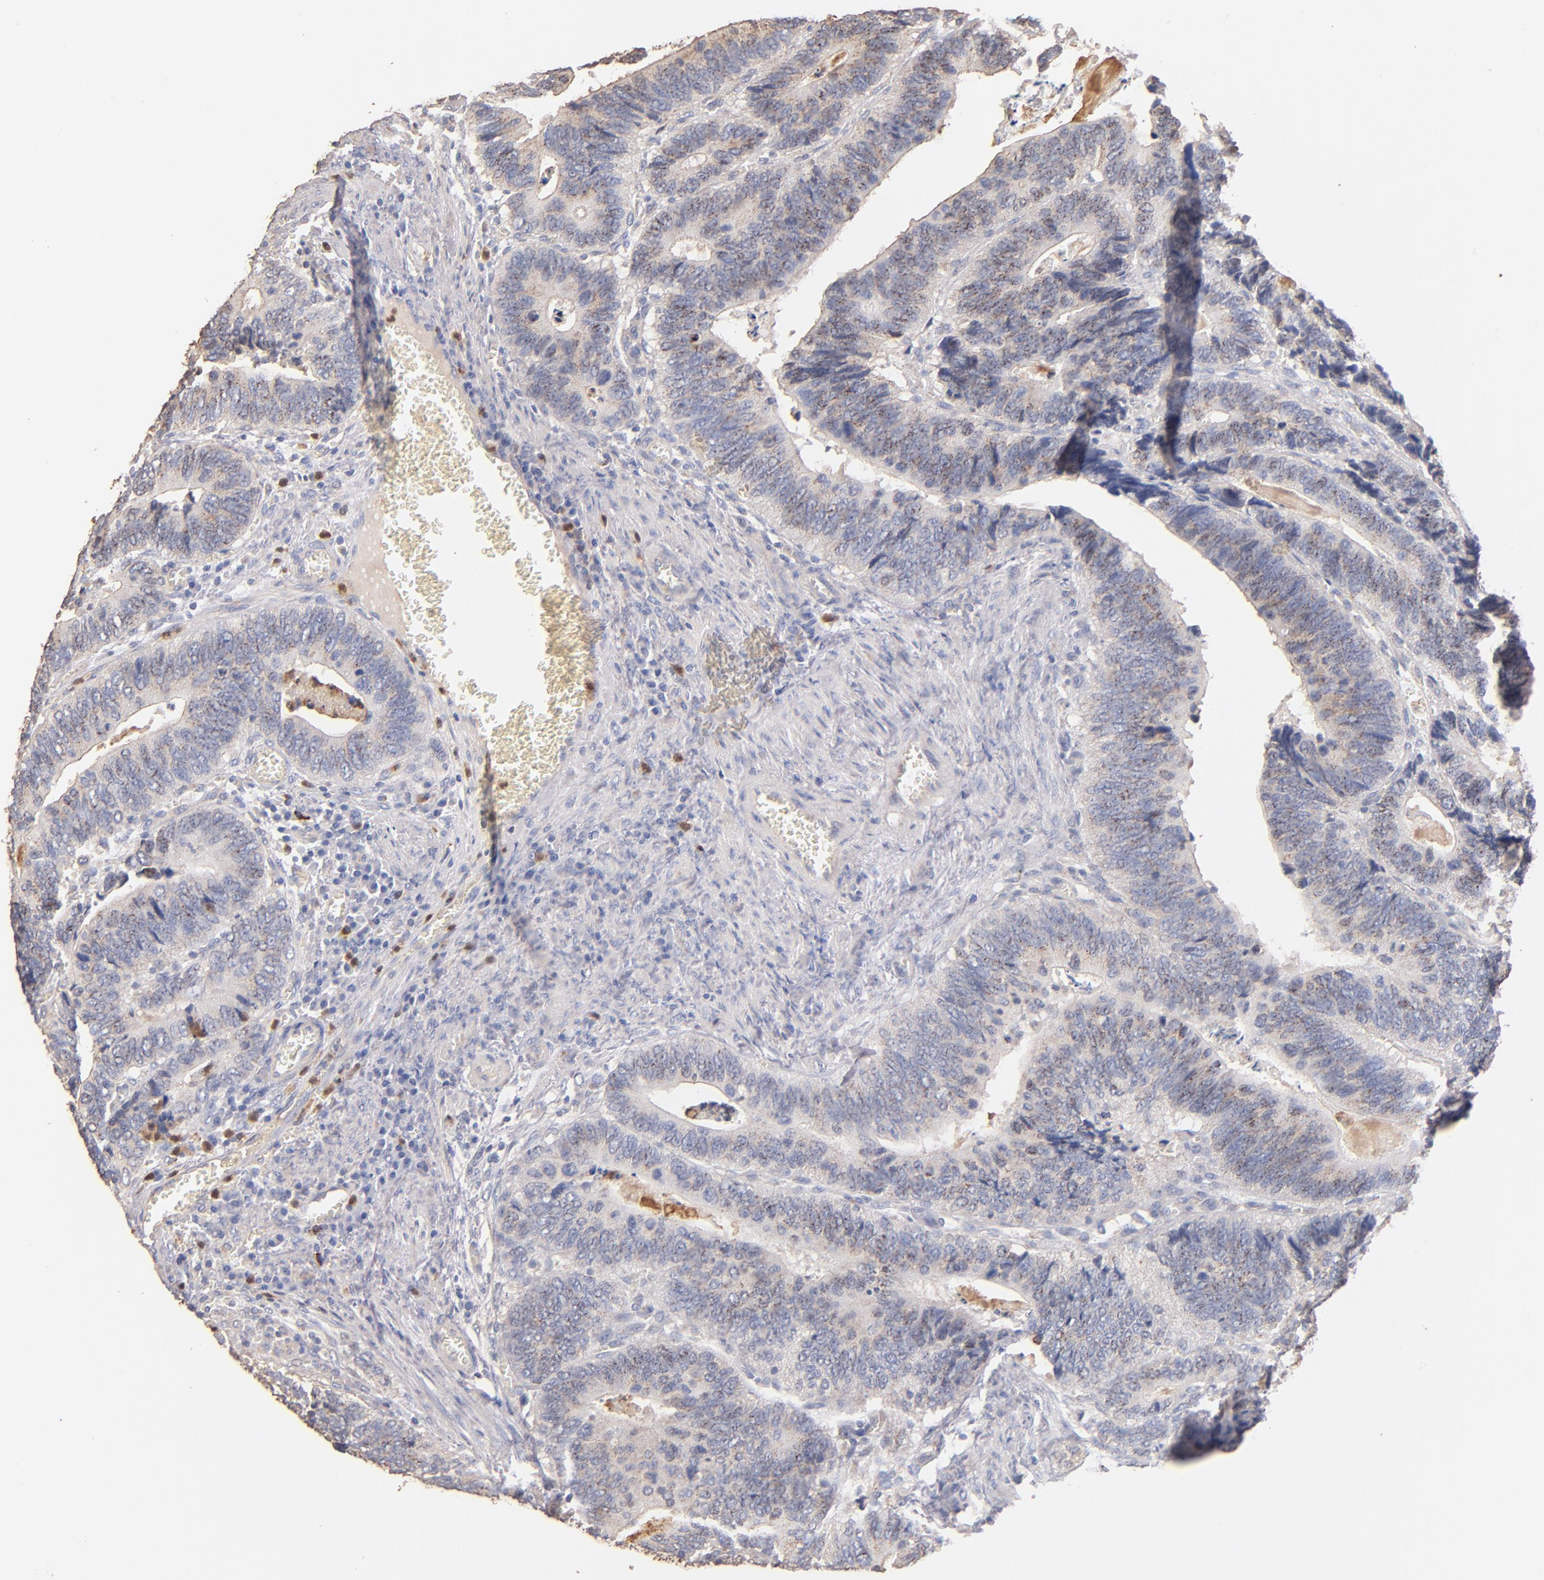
{"staining": {"intensity": "weak", "quantity": "25%-75%", "location": "cytoplasmic/membranous"}, "tissue": "colorectal cancer", "cell_type": "Tumor cells", "image_type": "cancer", "snomed": [{"axis": "morphology", "description": "Adenocarcinoma, NOS"}, {"axis": "topography", "description": "Colon"}], "caption": "Immunohistochemistry (IHC) (DAB (3,3'-diaminobenzidine)) staining of human colorectal adenocarcinoma exhibits weak cytoplasmic/membranous protein expression in about 25%-75% of tumor cells.", "gene": "RO60", "patient": {"sex": "male", "age": 72}}